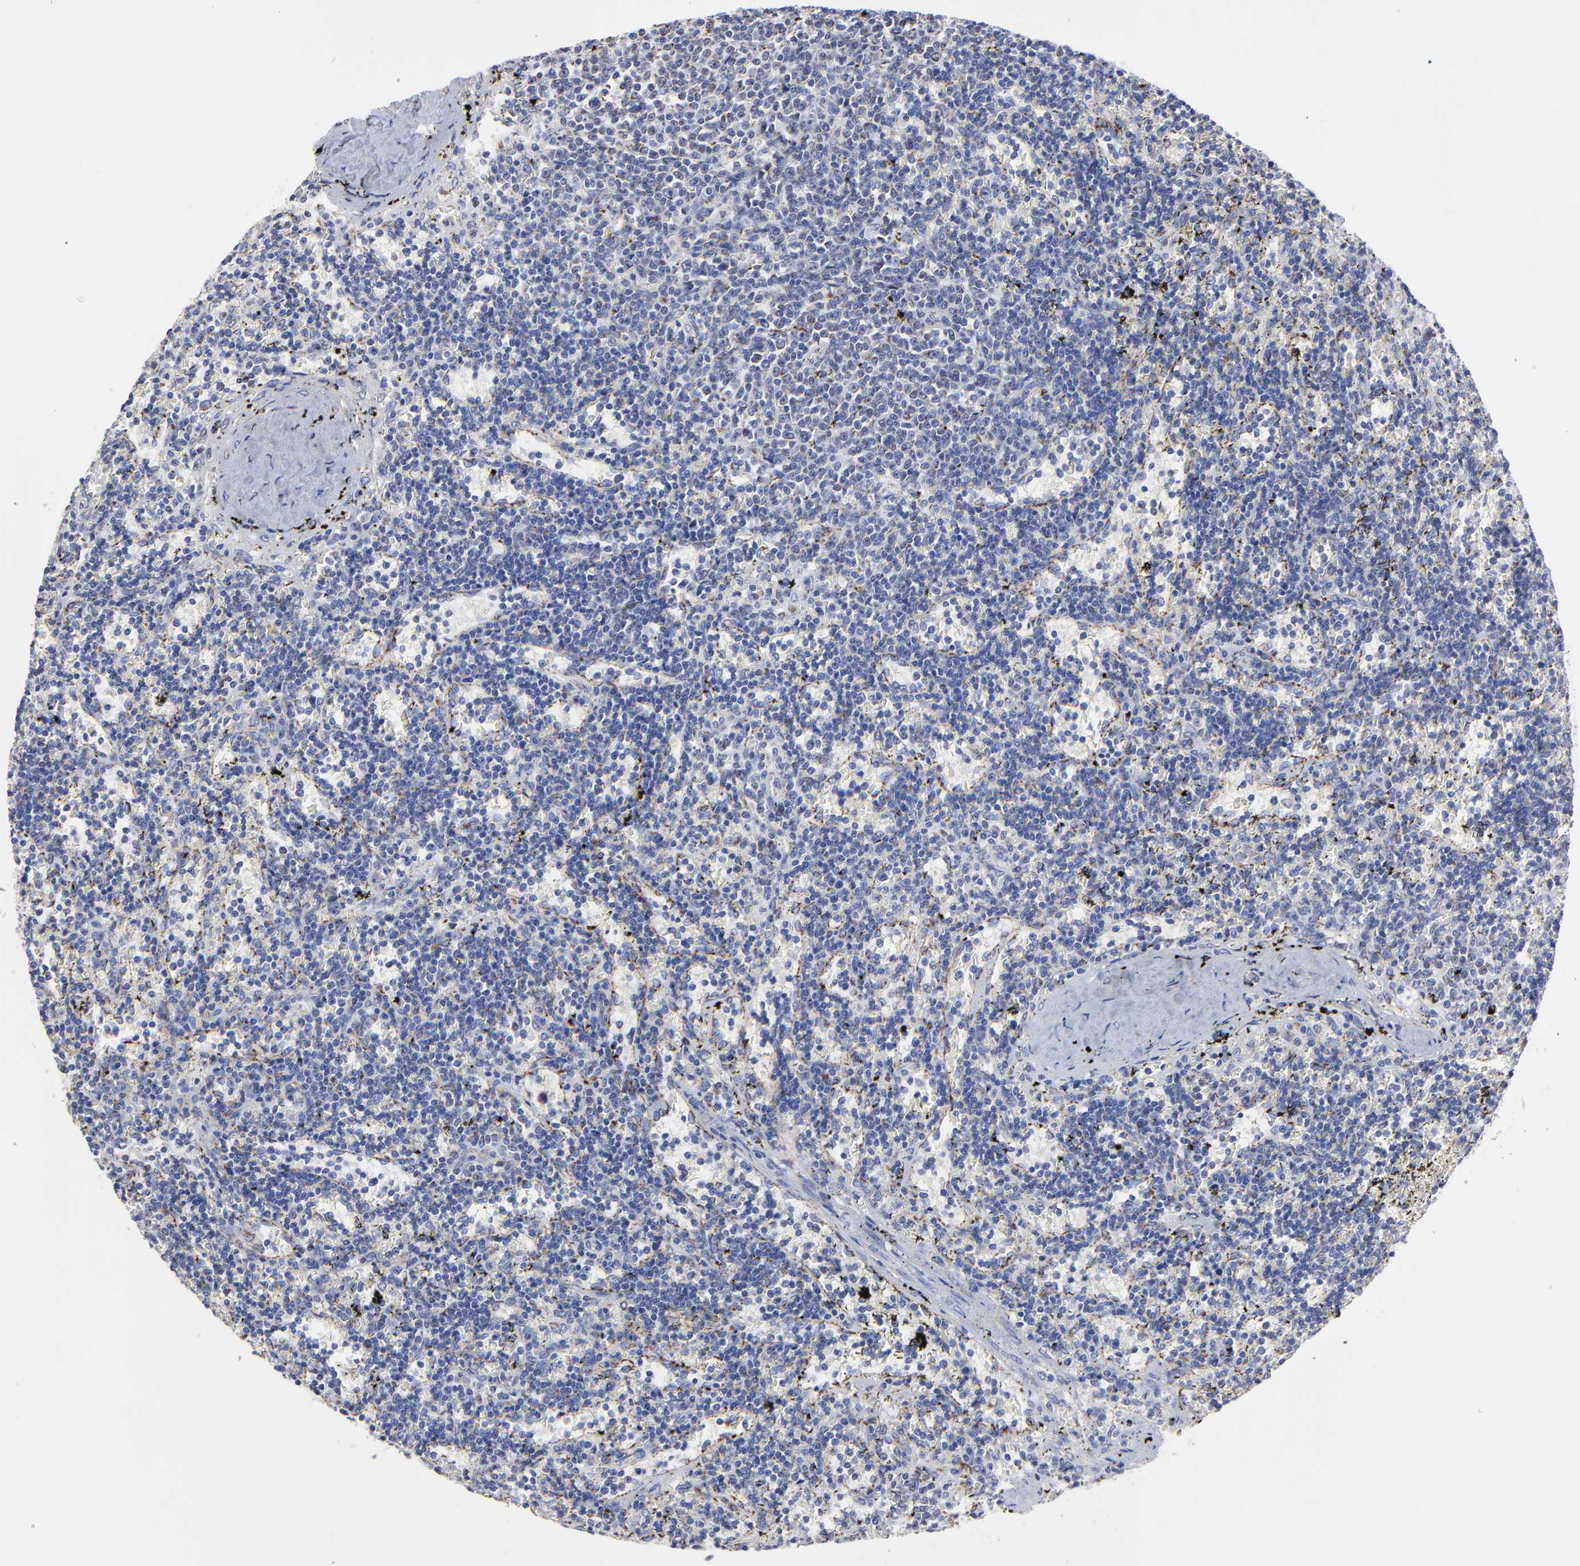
{"staining": {"intensity": "negative", "quantity": "none", "location": "none"}, "tissue": "lymphoma", "cell_type": "Tumor cells", "image_type": "cancer", "snomed": [{"axis": "morphology", "description": "Malignant lymphoma, non-Hodgkin's type, Low grade"}, {"axis": "topography", "description": "Spleen"}], "caption": "Immunohistochemistry (IHC) of human malignant lymphoma, non-Hodgkin's type (low-grade) shows no staining in tumor cells.", "gene": "PINK1", "patient": {"sex": "male", "age": 60}}